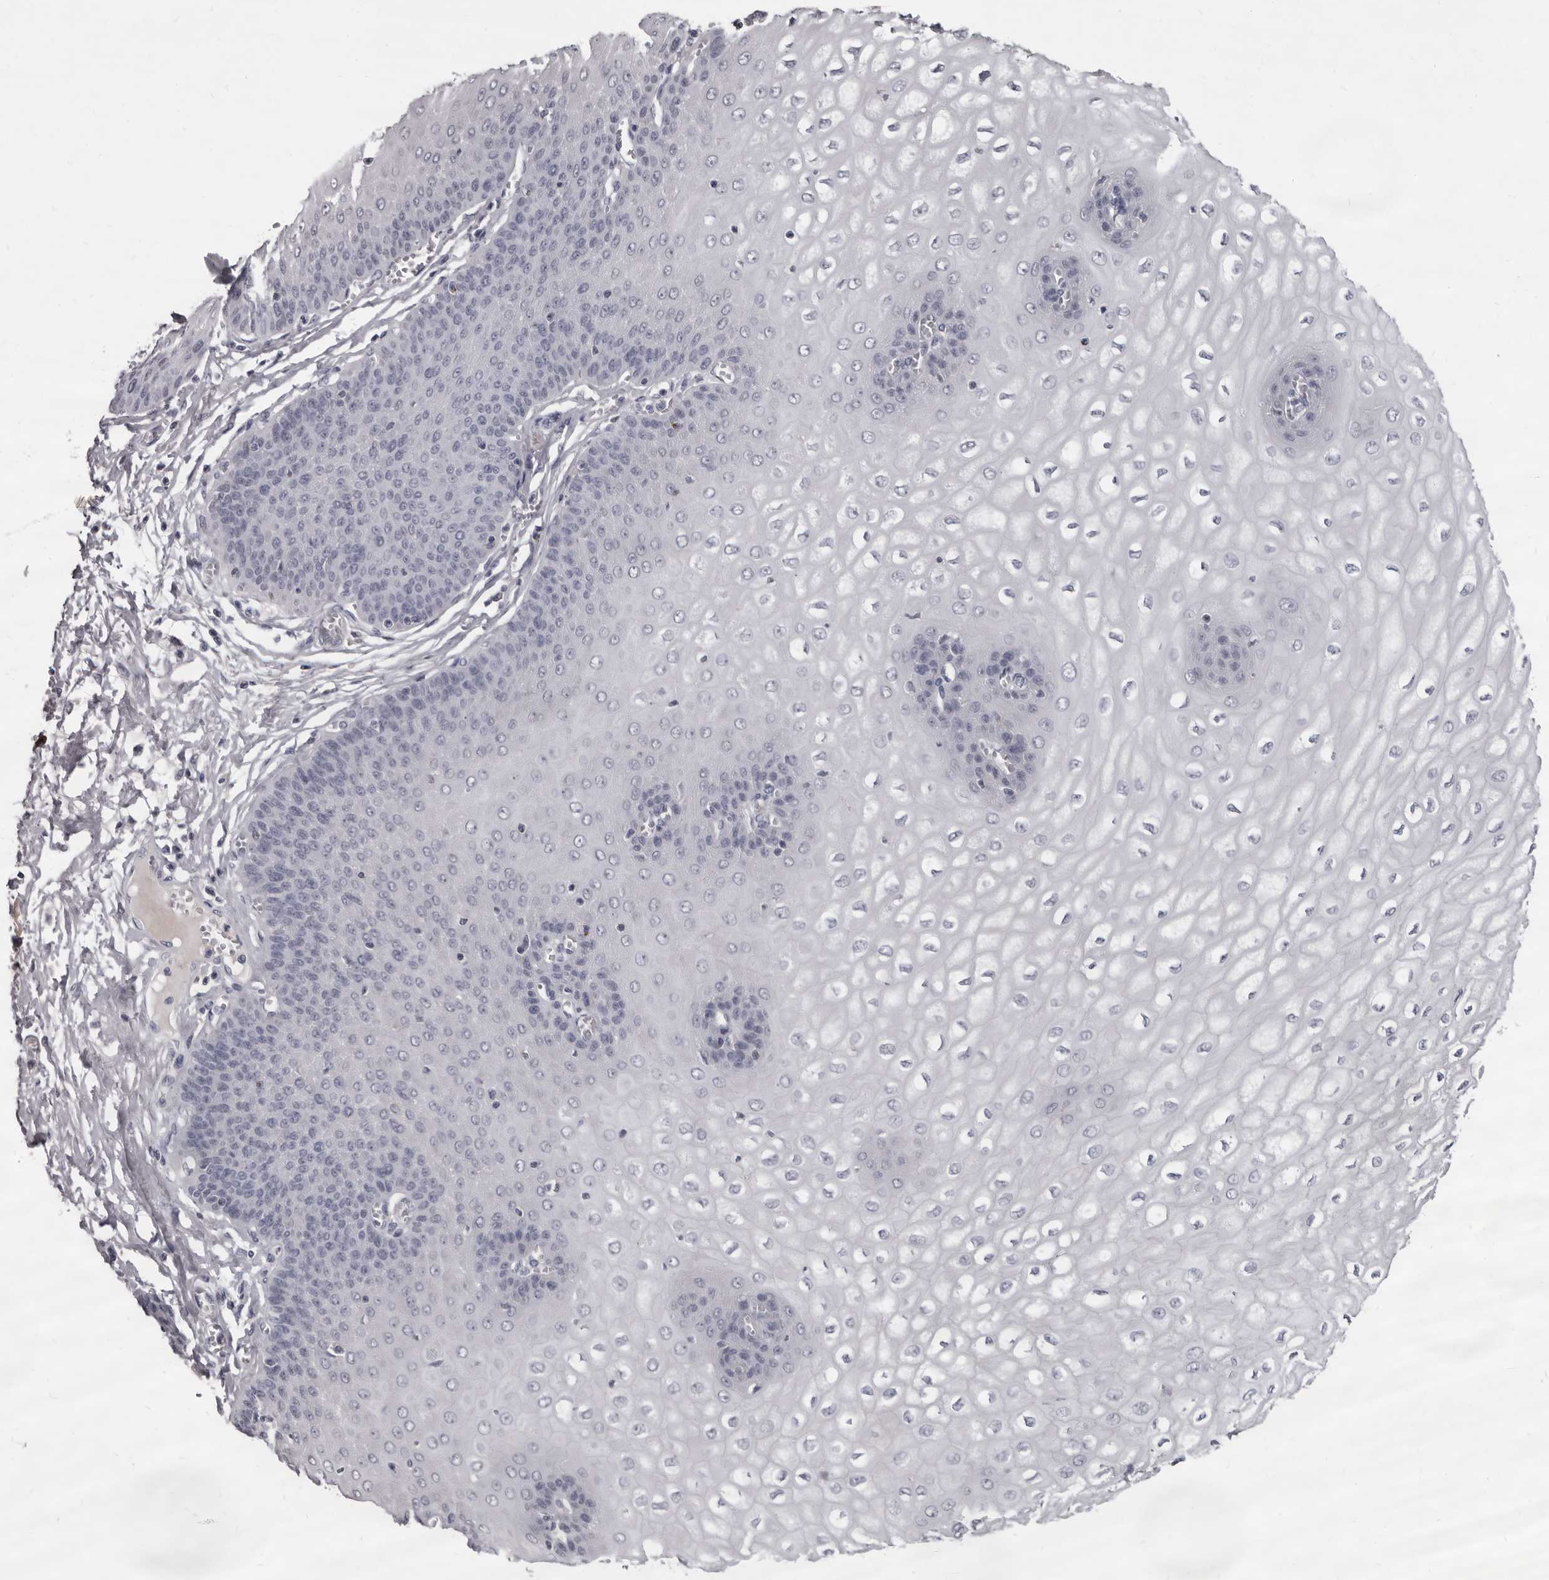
{"staining": {"intensity": "negative", "quantity": "none", "location": "none"}, "tissue": "esophagus", "cell_type": "Squamous epithelial cells", "image_type": "normal", "snomed": [{"axis": "morphology", "description": "Normal tissue, NOS"}, {"axis": "topography", "description": "Esophagus"}], "caption": "This image is of normal esophagus stained with IHC to label a protein in brown with the nuclei are counter-stained blue. There is no positivity in squamous epithelial cells.", "gene": "GZMH", "patient": {"sex": "male", "age": 60}}